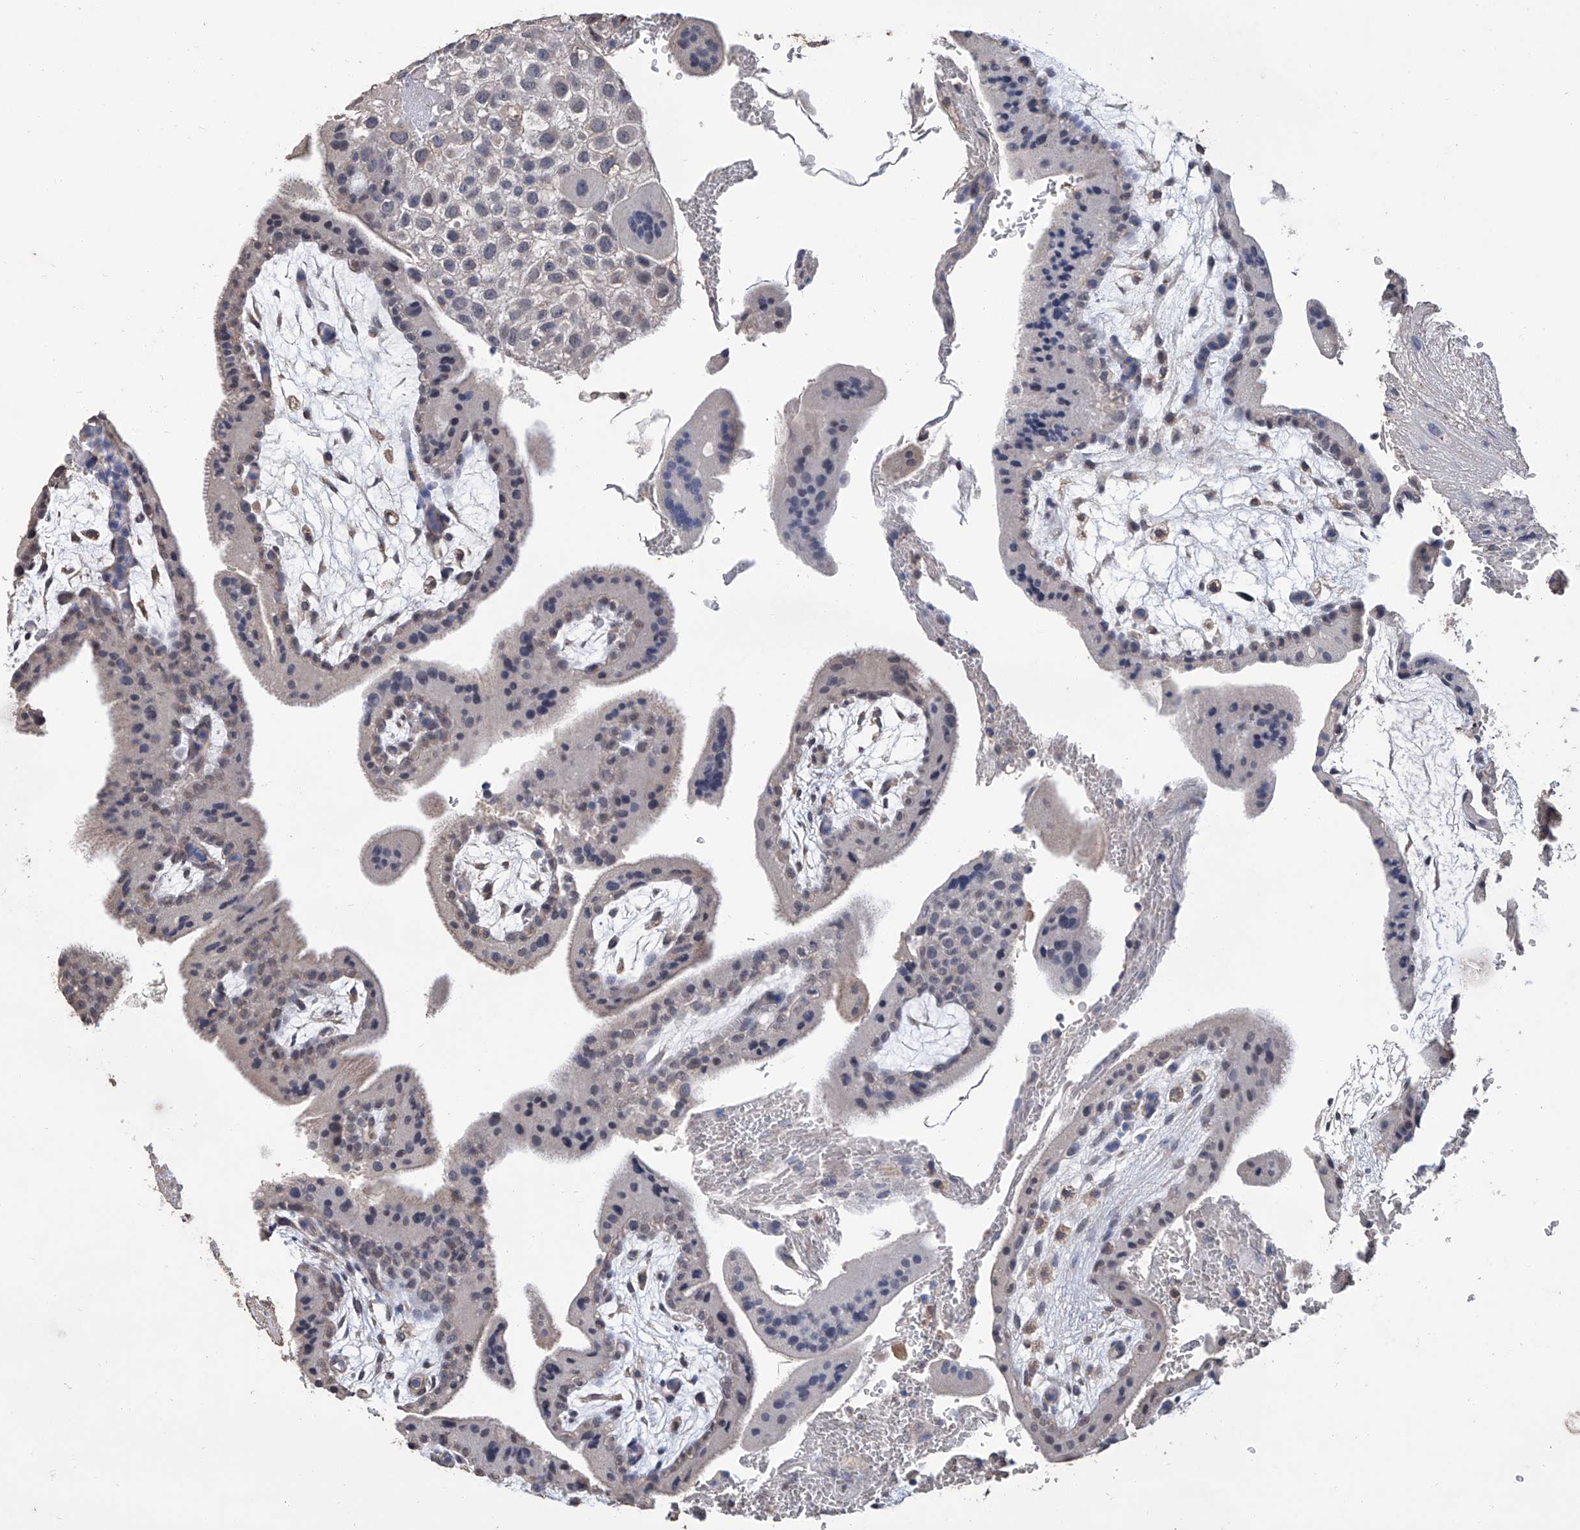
{"staining": {"intensity": "negative", "quantity": "none", "location": "none"}, "tissue": "placenta", "cell_type": "Trophoblastic cells", "image_type": "normal", "snomed": [{"axis": "morphology", "description": "Normal tissue, NOS"}, {"axis": "topography", "description": "Placenta"}], "caption": "Protein analysis of benign placenta displays no significant positivity in trophoblastic cells.", "gene": "GPT", "patient": {"sex": "female", "age": 35}}